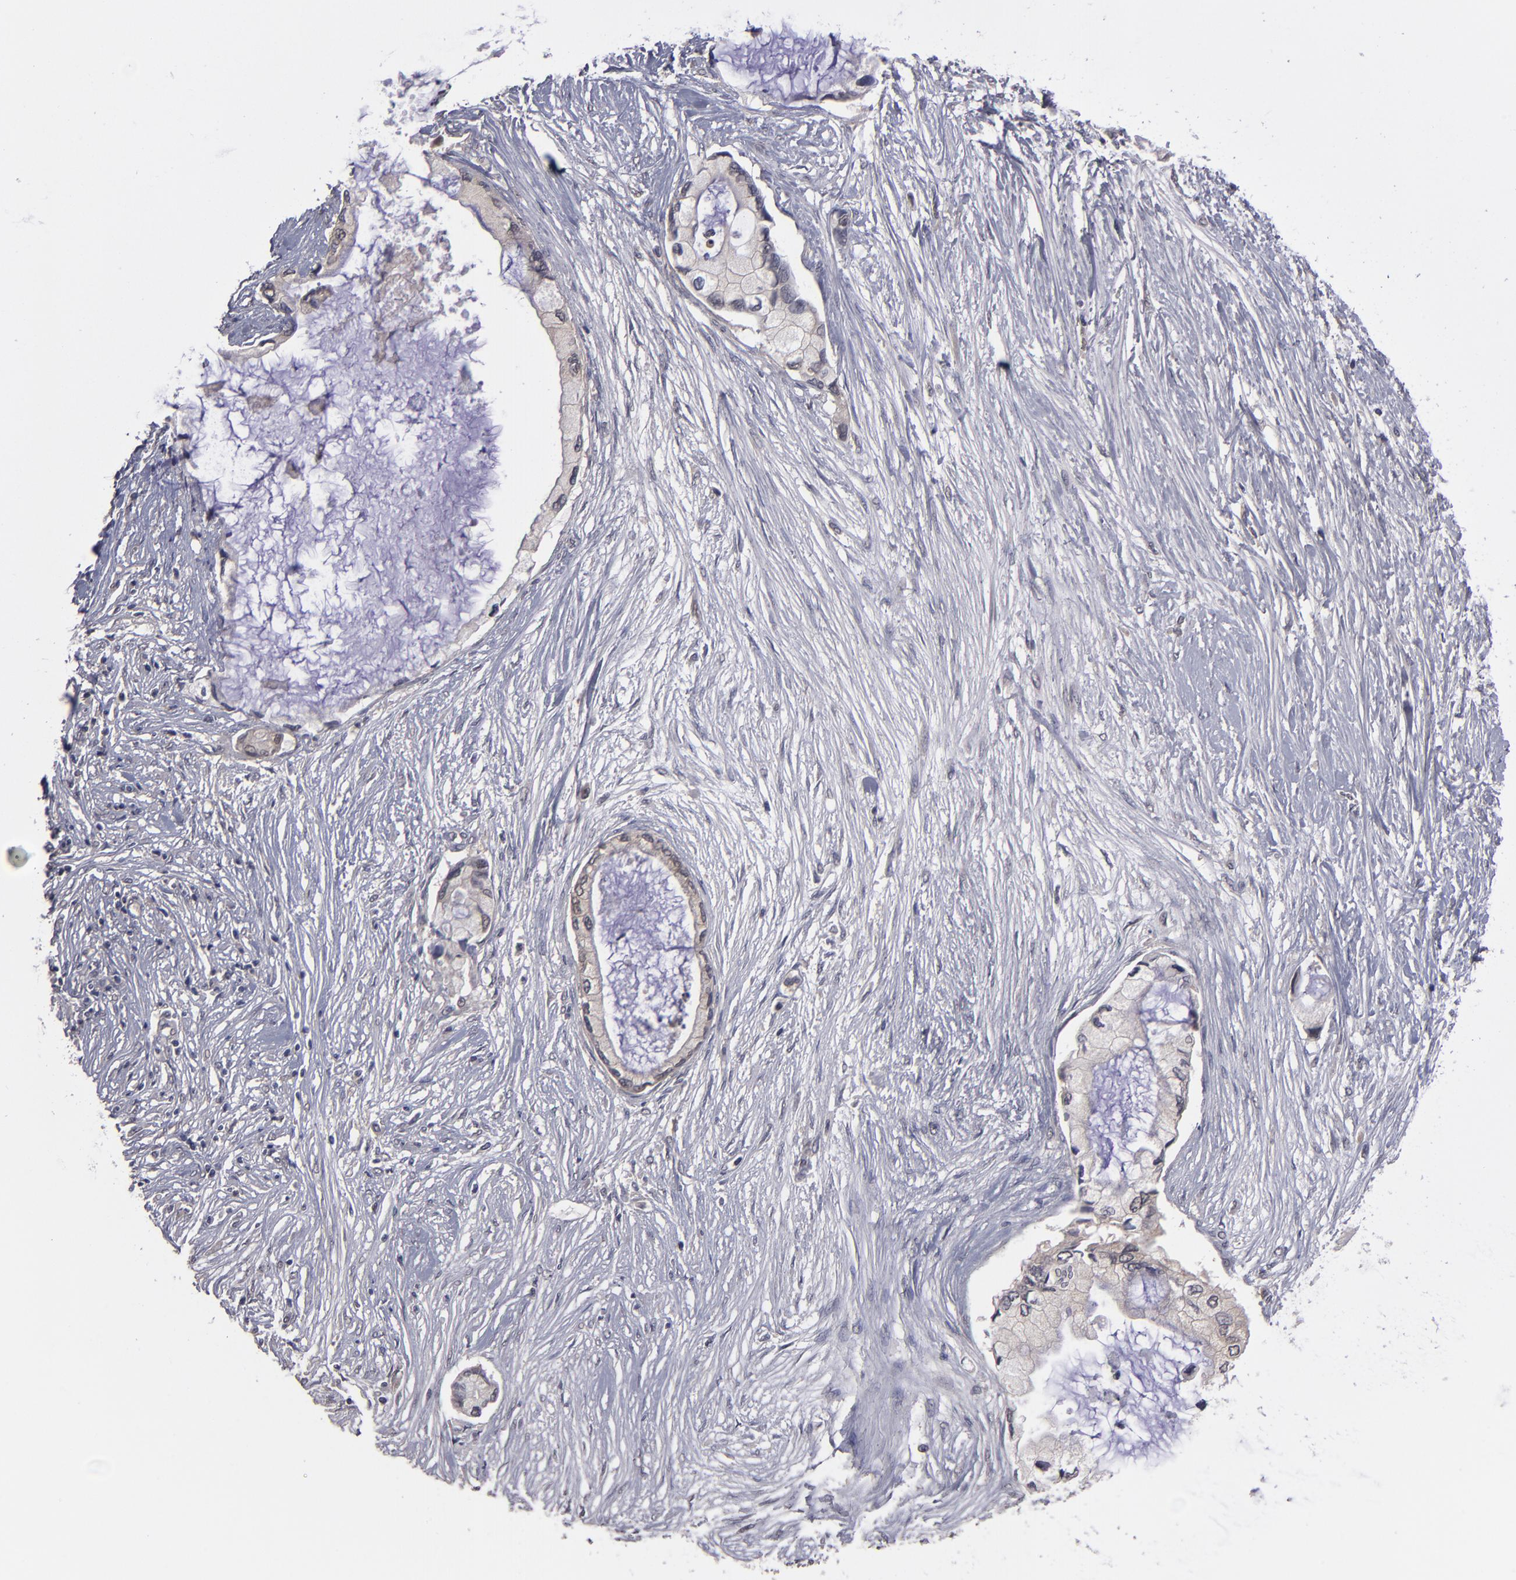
{"staining": {"intensity": "moderate", "quantity": ">75%", "location": "cytoplasmic/membranous,nuclear"}, "tissue": "pancreatic cancer", "cell_type": "Tumor cells", "image_type": "cancer", "snomed": [{"axis": "morphology", "description": "Adenocarcinoma, NOS"}, {"axis": "topography", "description": "Pancreas"}], "caption": "Immunohistochemical staining of human pancreatic cancer exhibits medium levels of moderate cytoplasmic/membranous and nuclear protein positivity in approximately >75% of tumor cells.", "gene": "TYMS", "patient": {"sex": "female", "age": 59}}